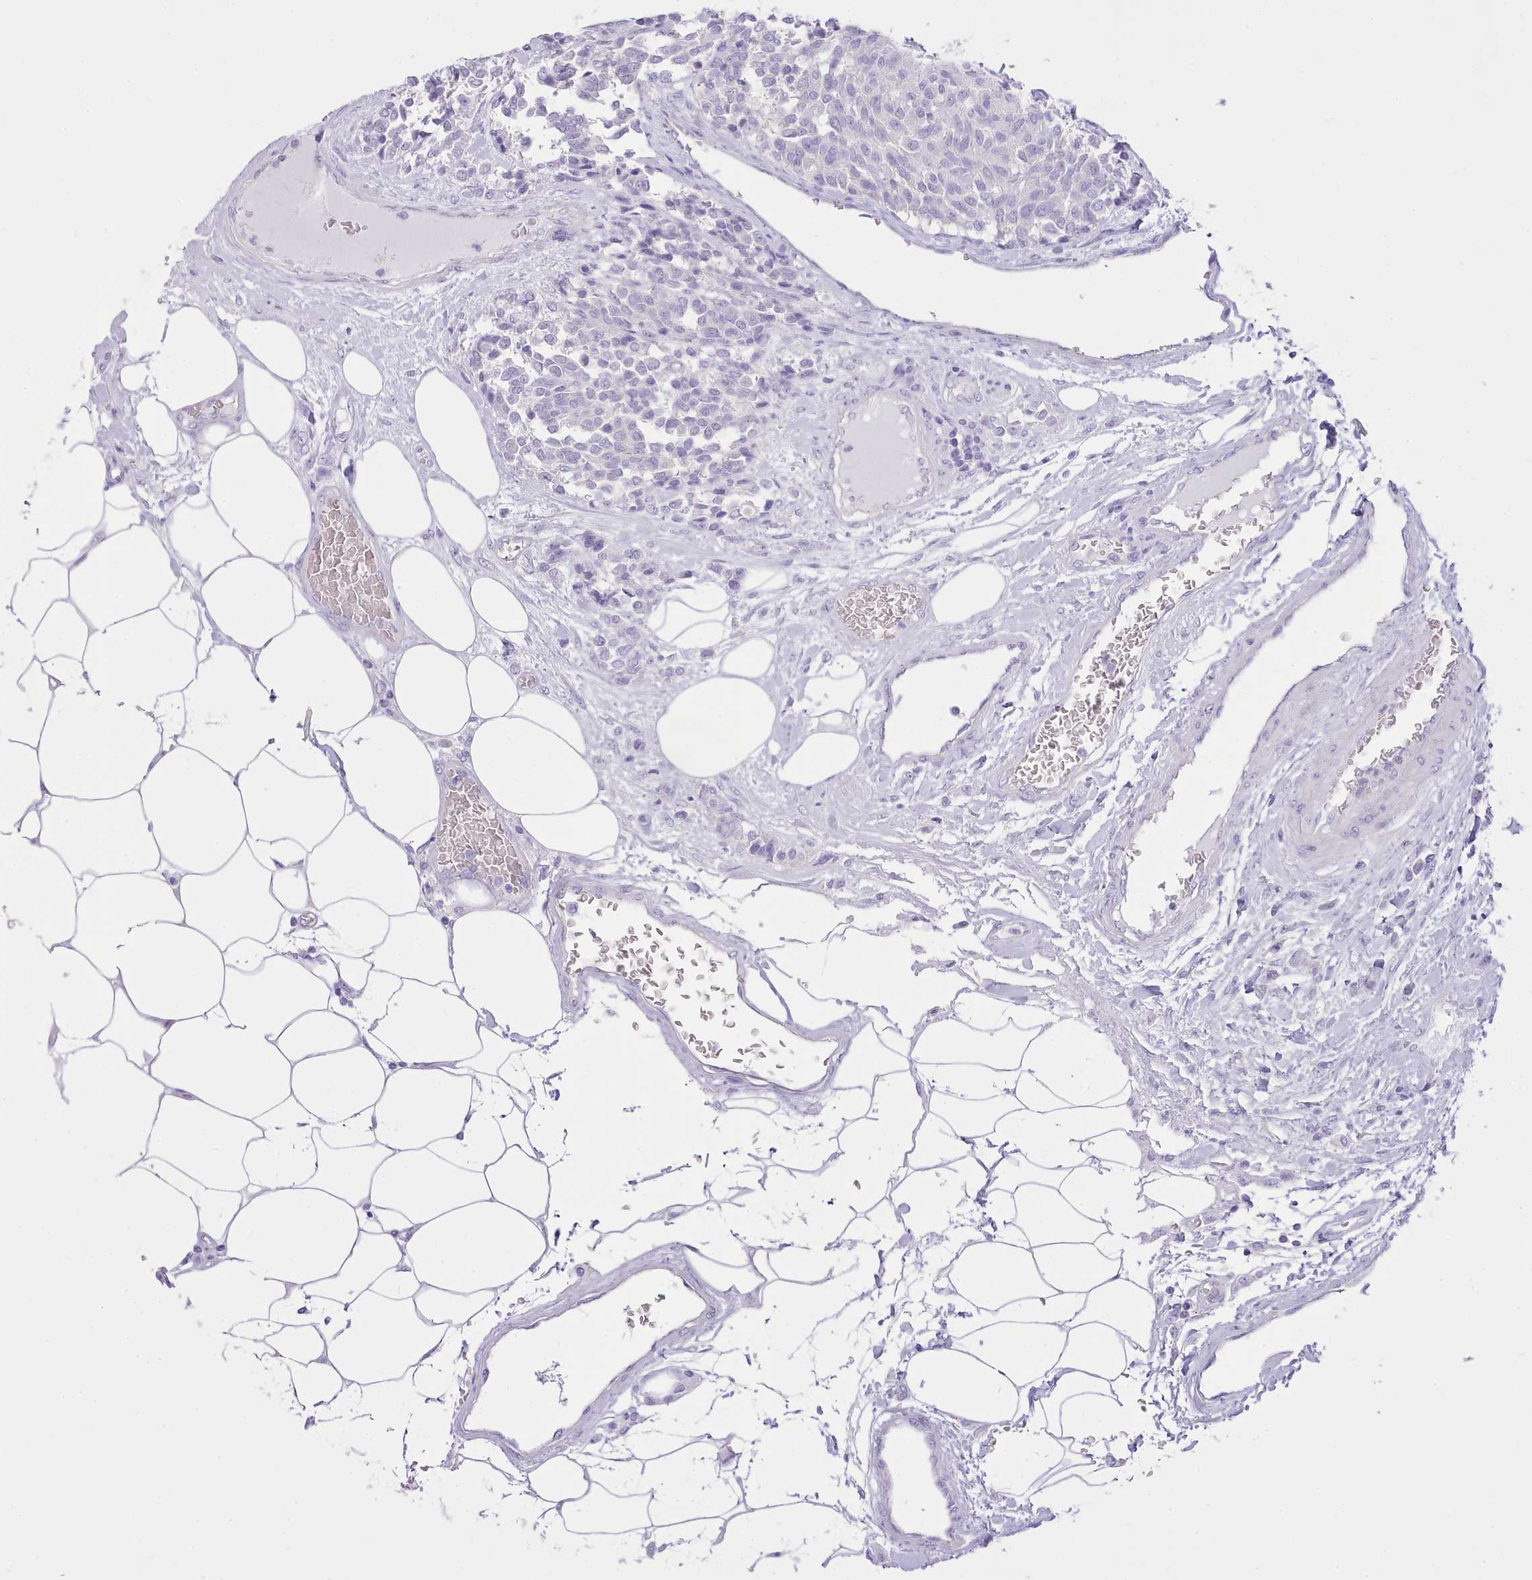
{"staining": {"intensity": "negative", "quantity": "none", "location": "none"}, "tissue": "carcinoid", "cell_type": "Tumor cells", "image_type": "cancer", "snomed": [{"axis": "morphology", "description": "Carcinoid, malignant, NOS"}, {"axis": "topography", "description": "Pancreas"}], "caption": "The image demonstrates no staining of tumor cells in carcinoid. (Immunohistochemistry, brightfield microscopy, high magnification).", "gene": "MDFI", "patient": {"sex": "female", "age": 54}}